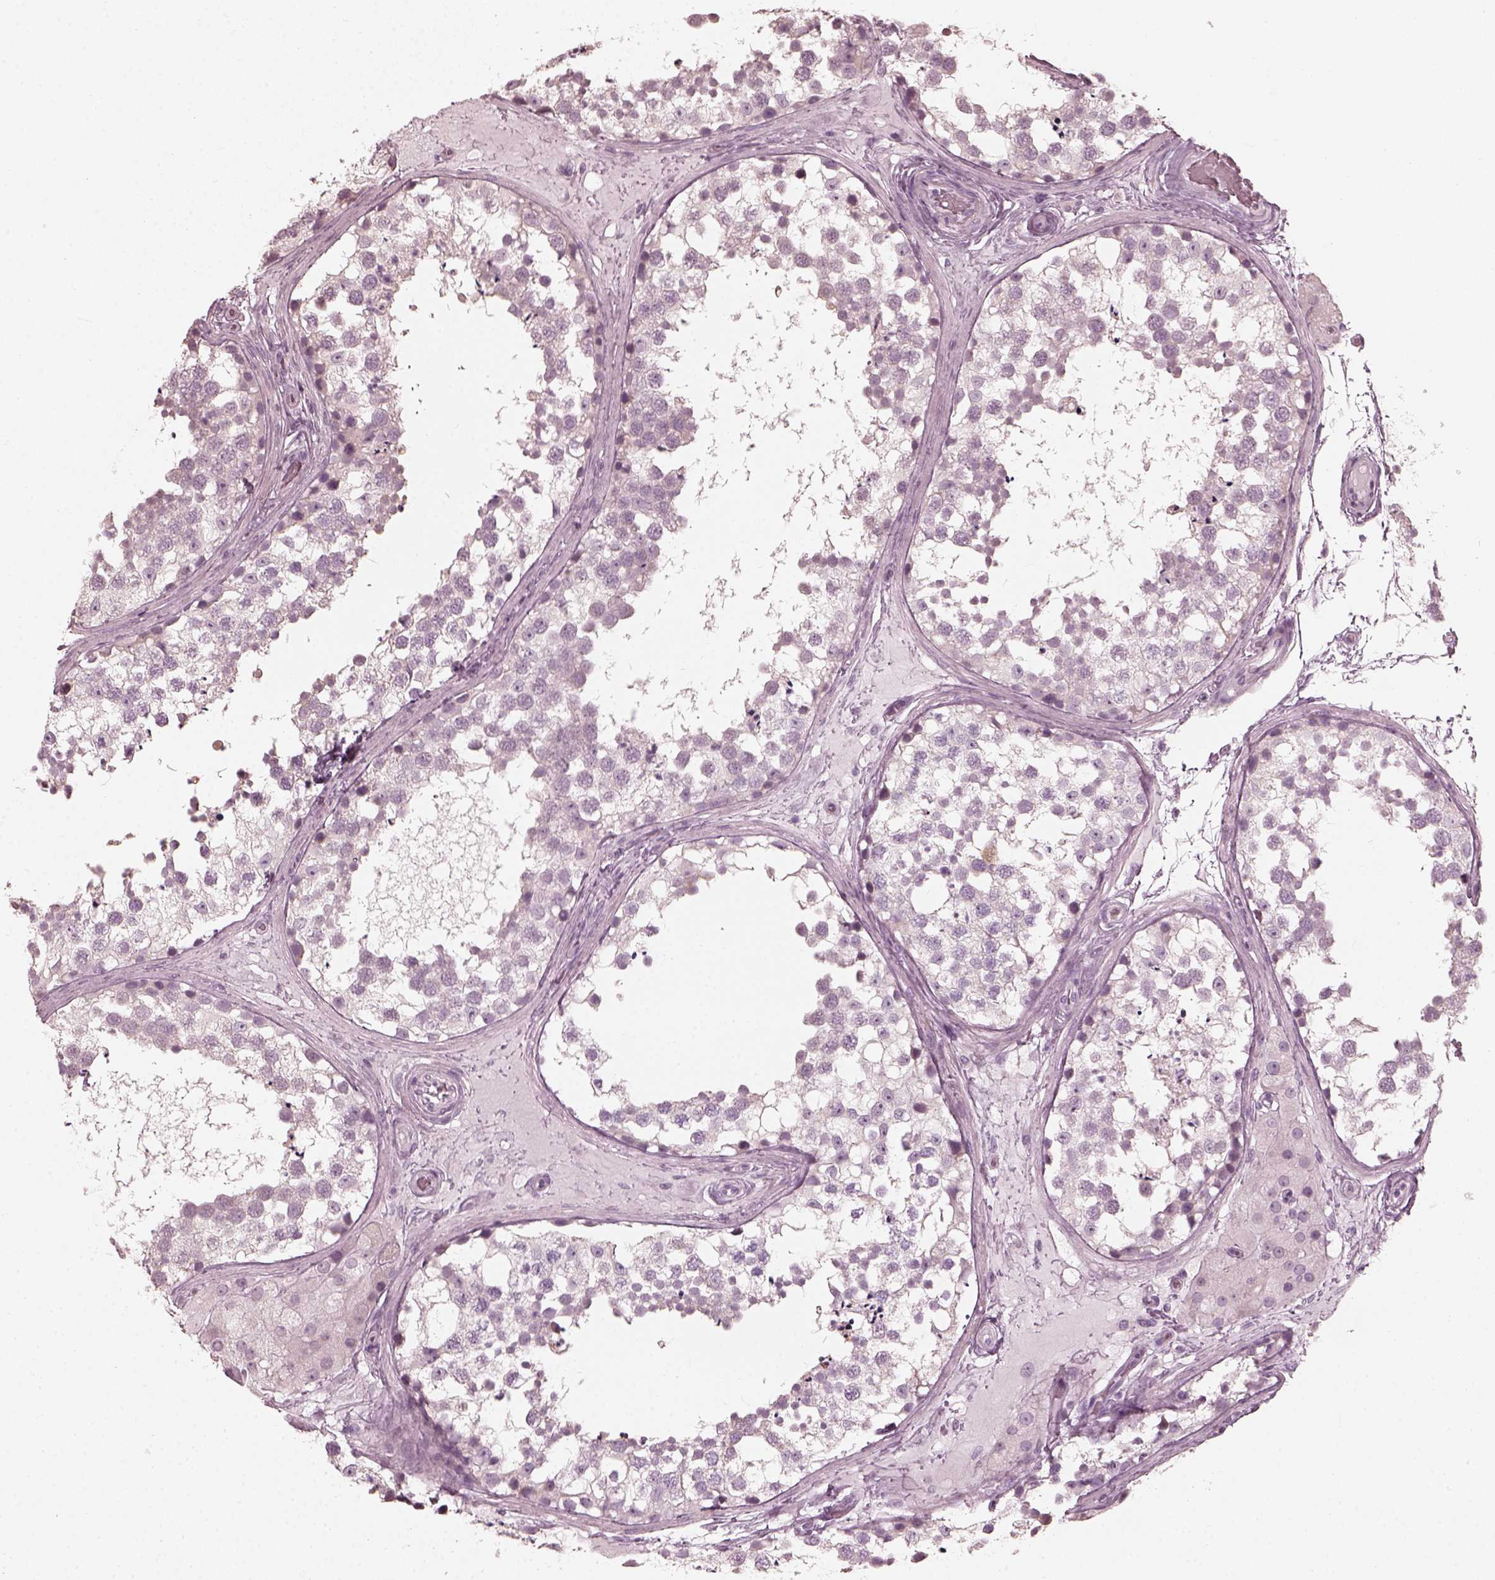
{"staining": {"intensity": "negative", "quantity": "none", "location": "none"}, "tissue": "testis", "cell_type": "Cells in seminiferous ducts", "image_type": "normal", "snomed": [{"axis": "morphology", "description": "Normal tissue, NOS"}, {"axis": "morphology", "description": "Seminoma, NOS"}, {"axis": "topography", "description": "Testis"}], "caption": "The immunohistochemistry photomicrograph has no significant expression in cells in seminiferous ducts of testis. Brightfield microscopy of immunohistochemistry (IHC) stained with DAB (3,3'-diaminobenzidine) (brown) and hematoxylin (blue), captured at high magnification.", "gene": "SAXO2", "patient": {"sex": "male", "age": 65}}